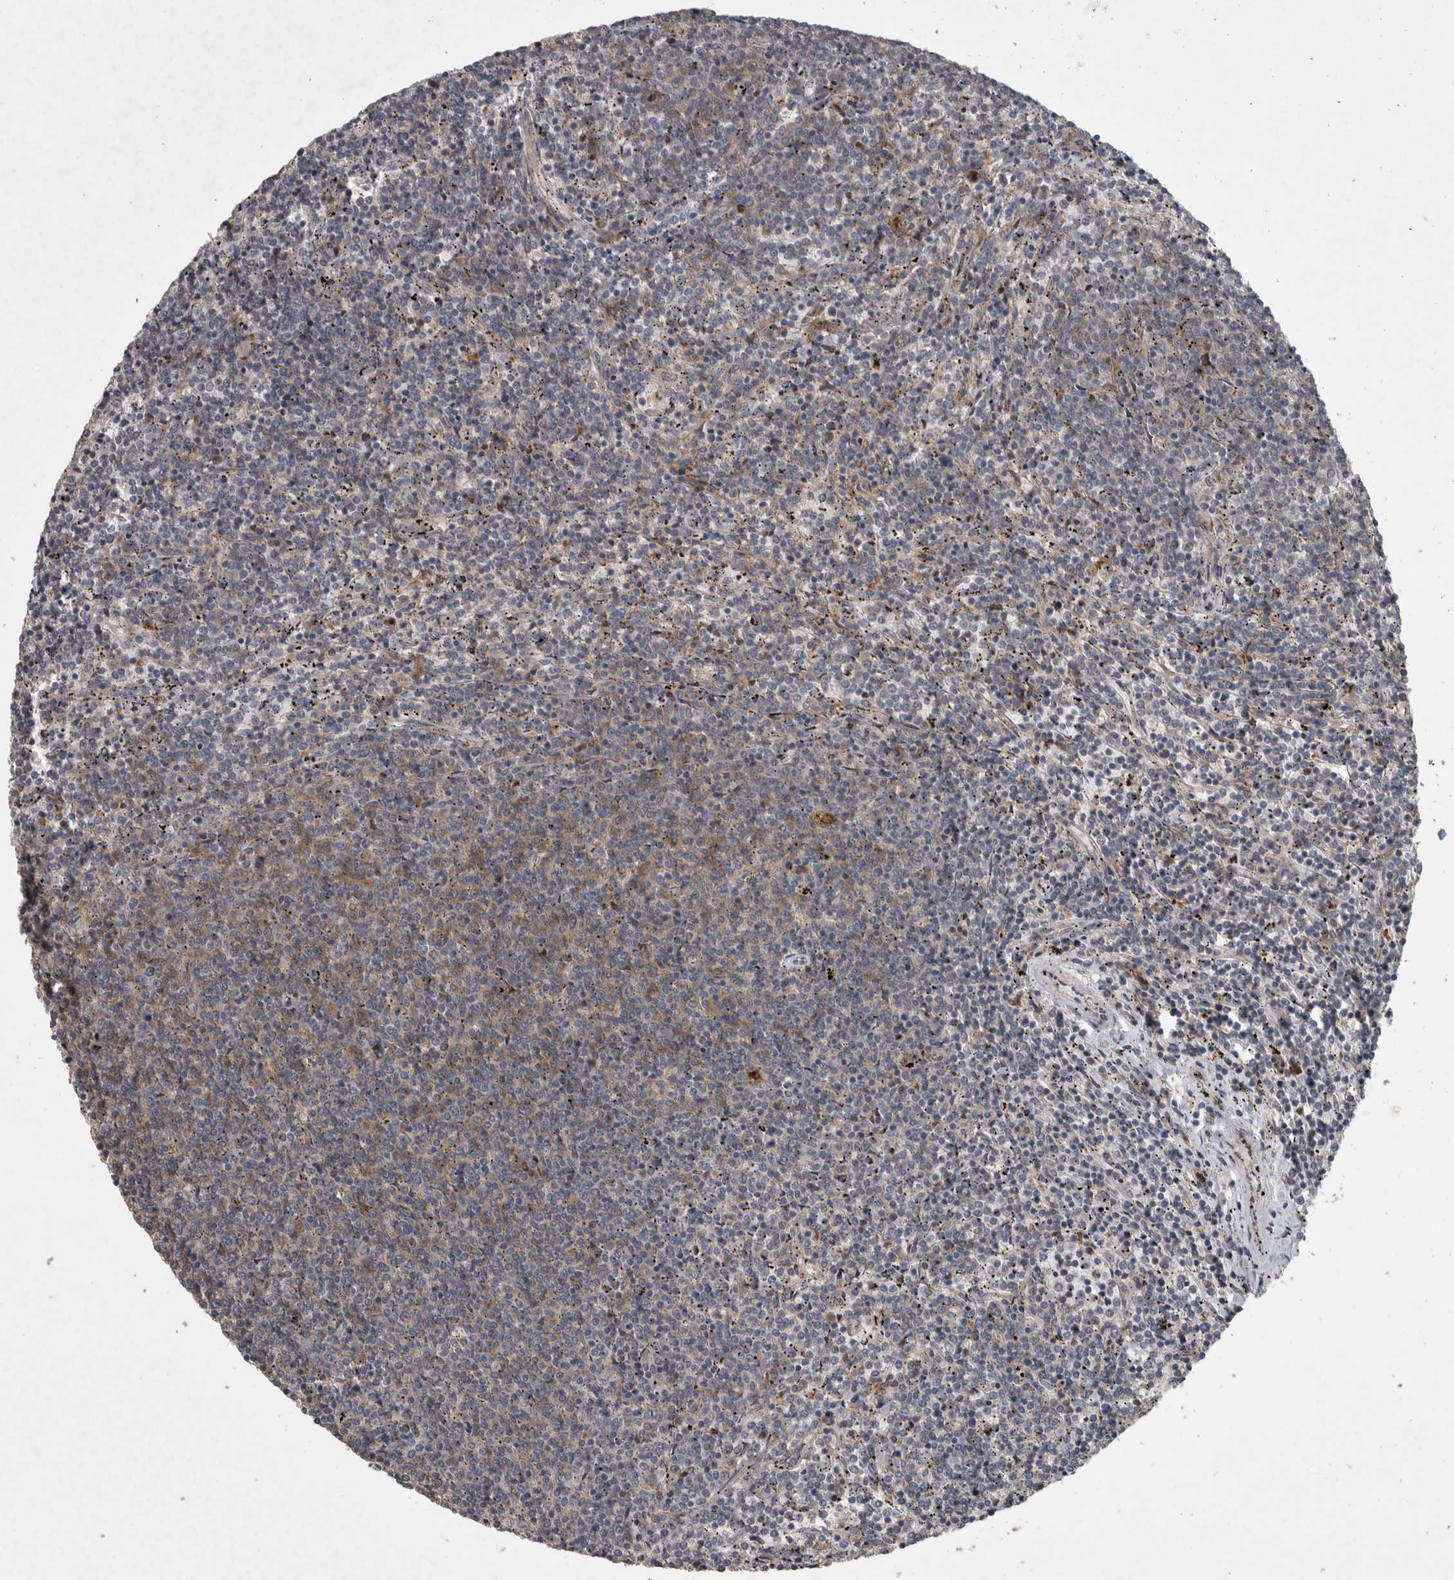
{"staining": {"intensity": "weak", "quantity": "25%-75%", "location": "cytoplasmic/membranous"}, "tissue": "lymphoma", "cell_type": "Tumor cells", "image_type": "cancer", "snomed": [{"axis": "morphology", "description": "Malignant lymphoma, non-Hodgkin's type, Low grade"}, {"axis": "topography", "description": "Spleen"}], "caption": "High-power microscopy captured an immunohistochemistry photomicrograph of malignant lymphoma, non-Hodgkin's type (low-grade), revealing weak cytoplasmic/membranous positivity in about 25%-75% of tumor cells.", "gene": "ERAL1", "patient": {"sex": "female", "age": 50}}